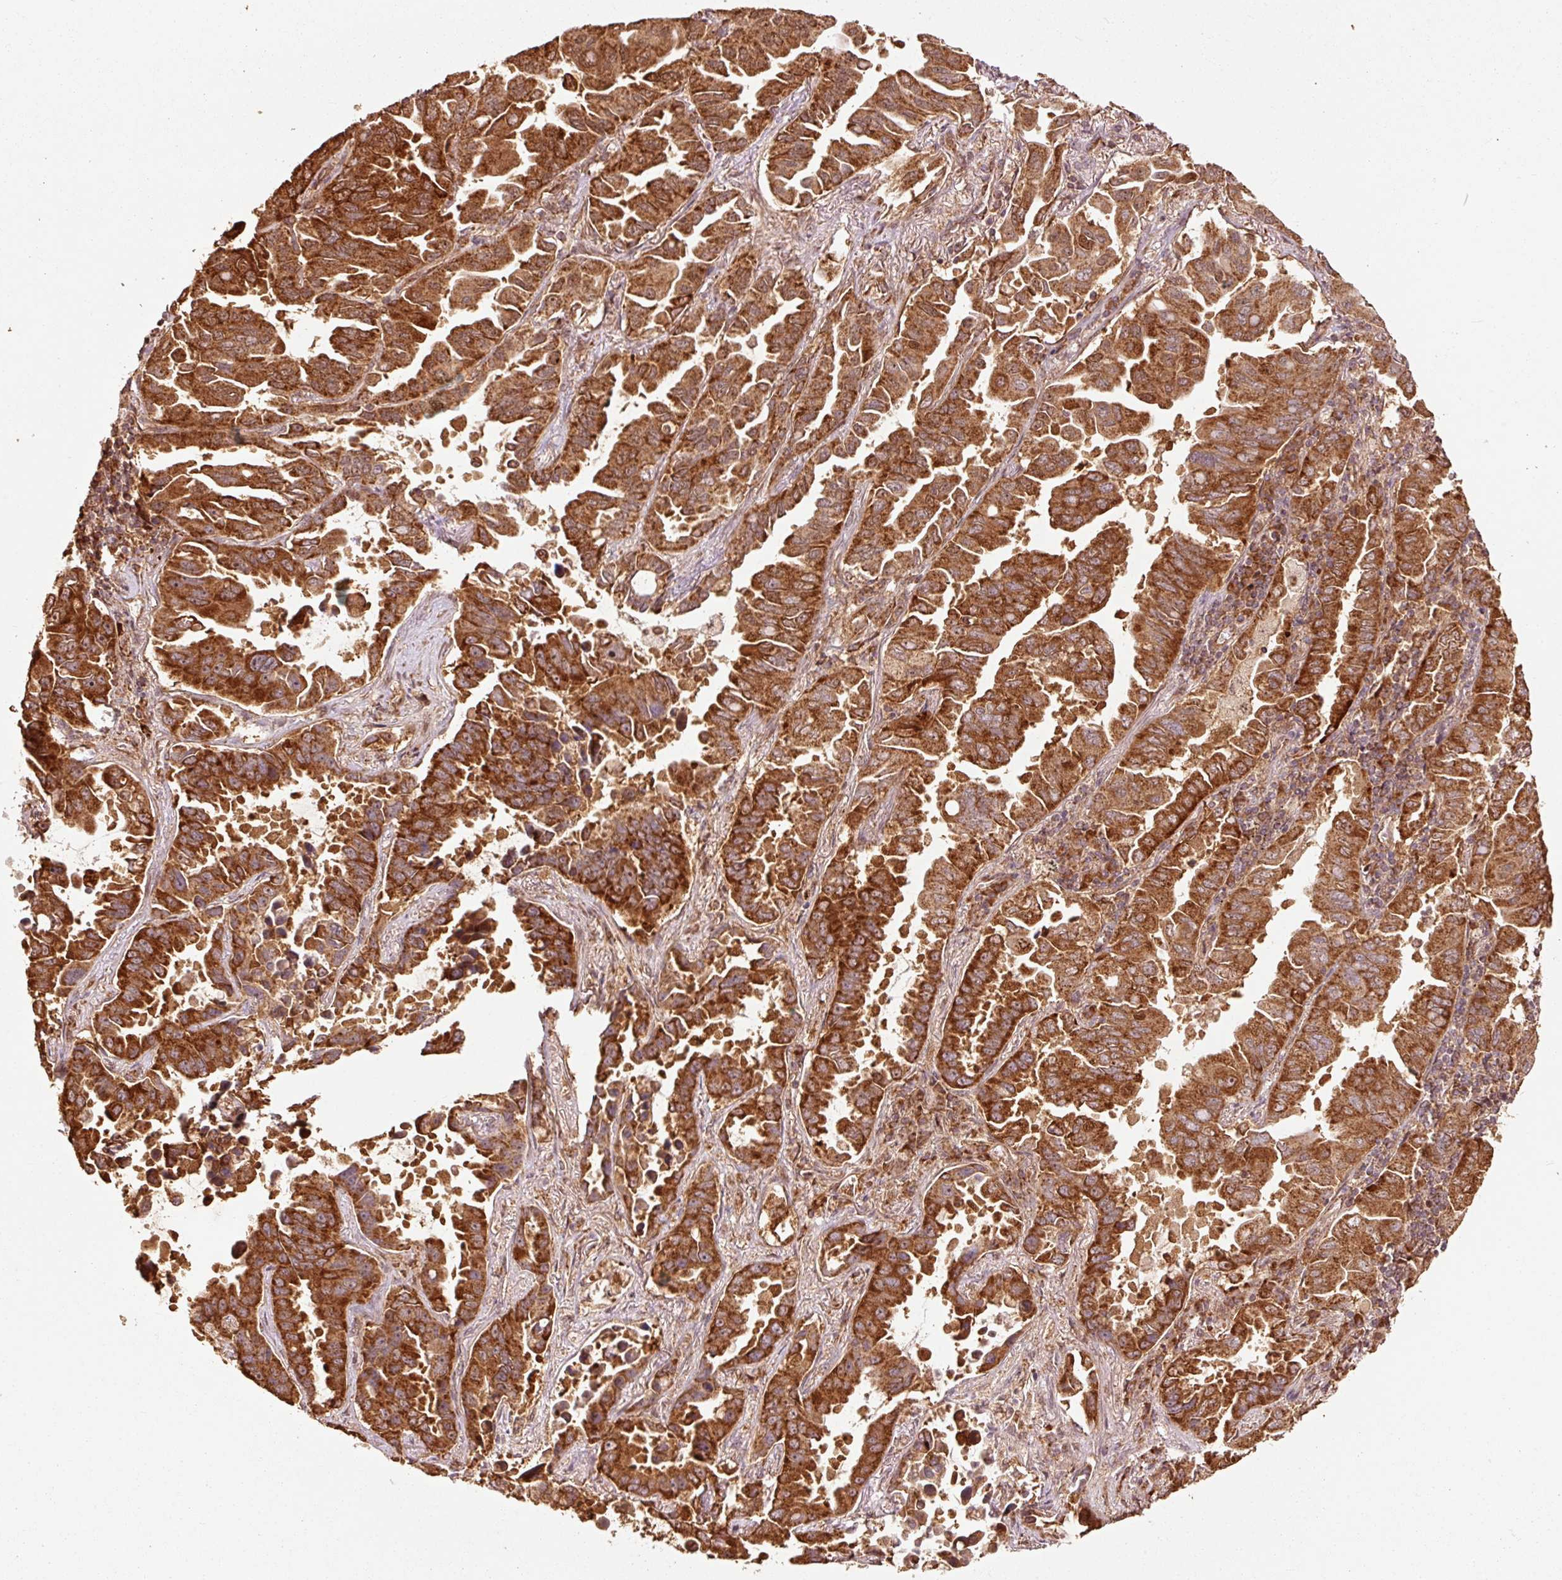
{"staining": {"intensity": "strong", "quantity": ">75%", "location": "cytoplasmic/membranous"}, "tissue": "lung cancer", "cell_type": "Tumor cells", "image_type": "cancer", "snomed": [{"axis": "morphology", "description": "Adenocarcinoma, NOS"}, {"axis": "topography", "description": "Lung"}], "caption": "A brown stain labels strong cytoplasmic/membranous positivity of a protein in lung cancer (adenocarcinoma) tumor cells. Nuclei are stained in blue.", "gene": "MRPL16", "patient": {"sex": "male", "age": 64}}